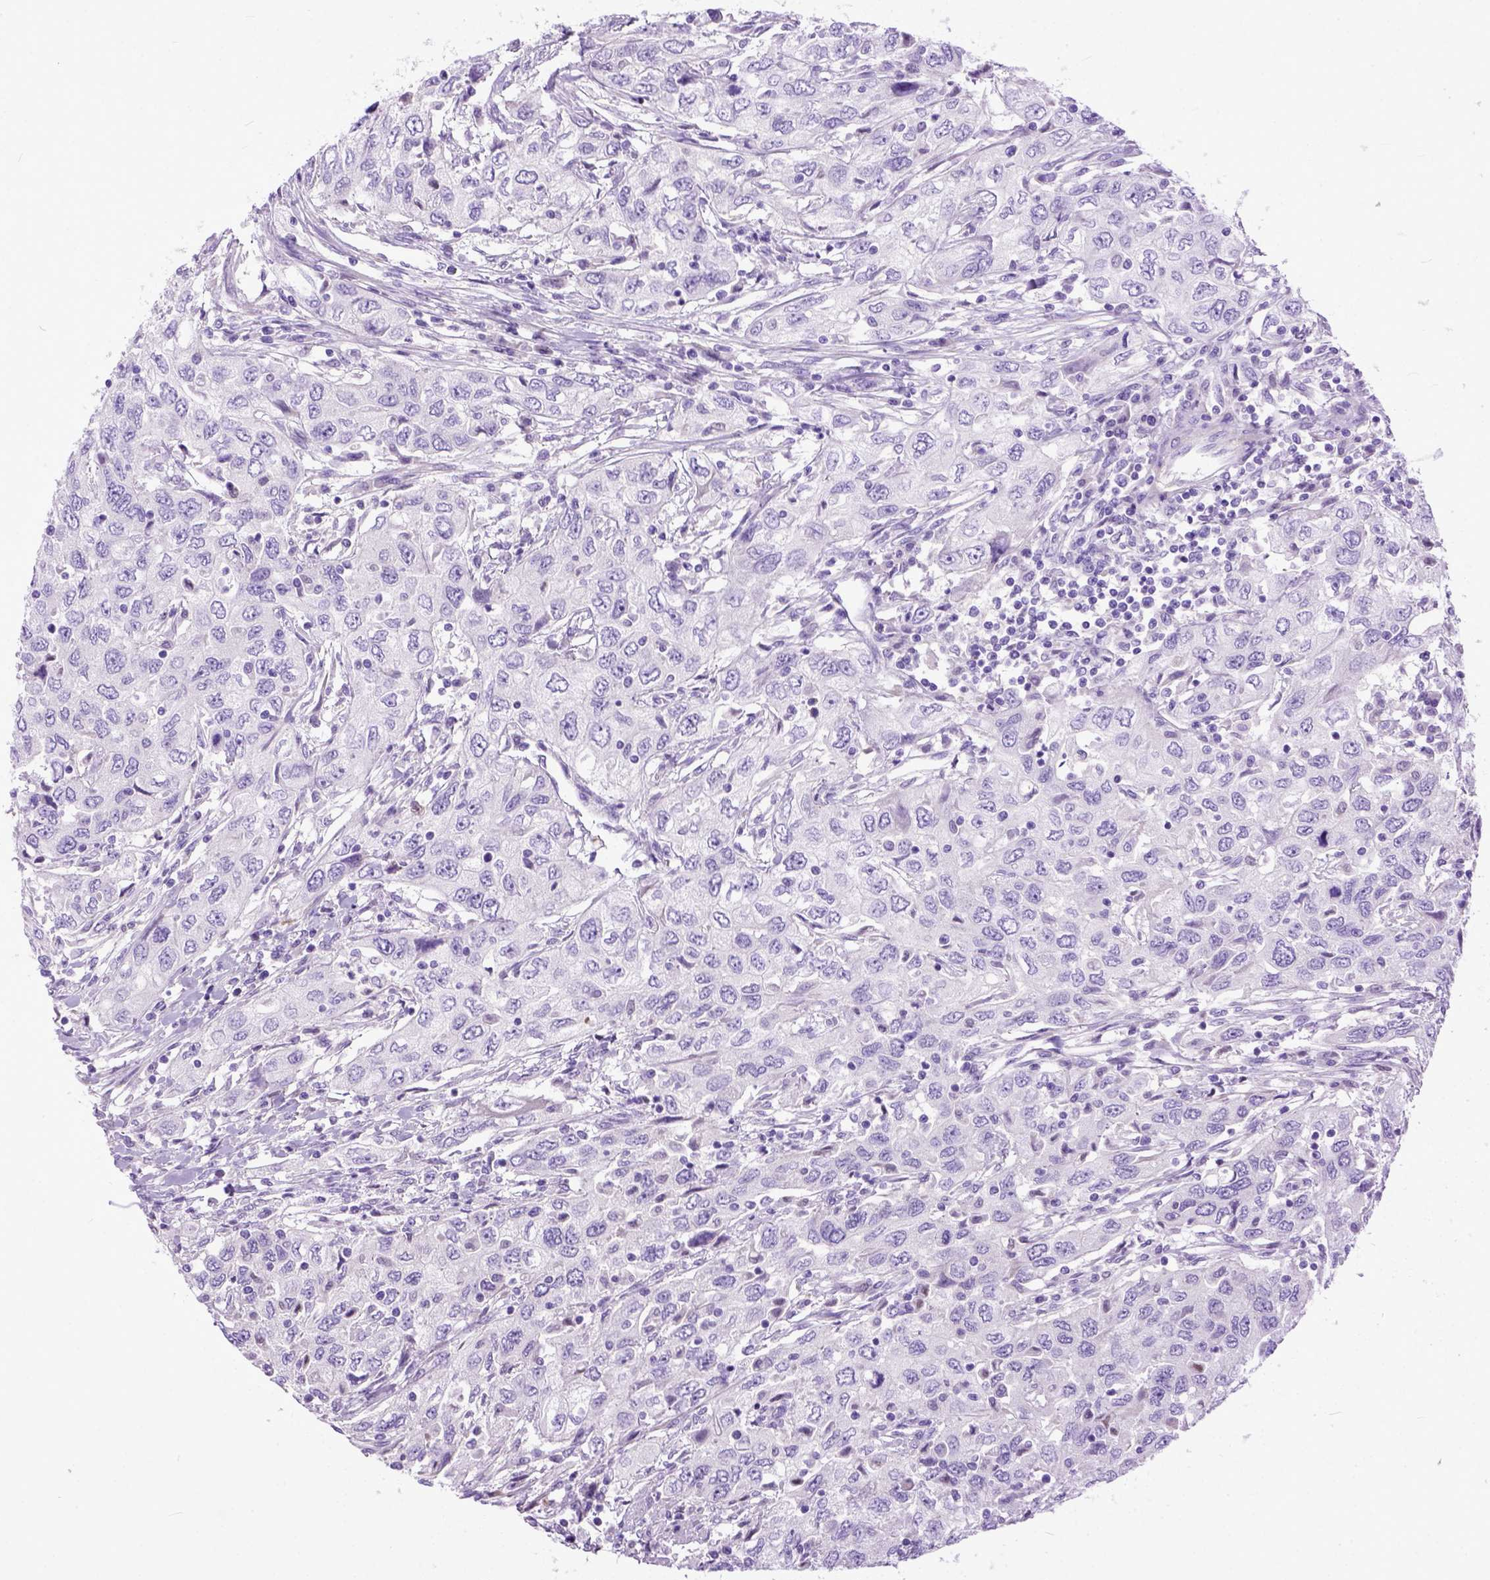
{"staining": {"intensity": "negative", "quantity": "none", "location": "none"}, "tissue": "urothelial cancer", "cell_type": "Tumor cells", "image_type": "cancer", "snomed": [{"axis": "morphology", "description": "Urothelial carcinoma, High grade"}, {"axis": "topography", "description": "Urinary bladder"}], "caption": "The photomicrograph demonstrates no staining of tumor cells in urothelial cancer. Nuclei are stained in blue.", "gene": "CRB1", "patient": {"sex": "male", "age": 76}}